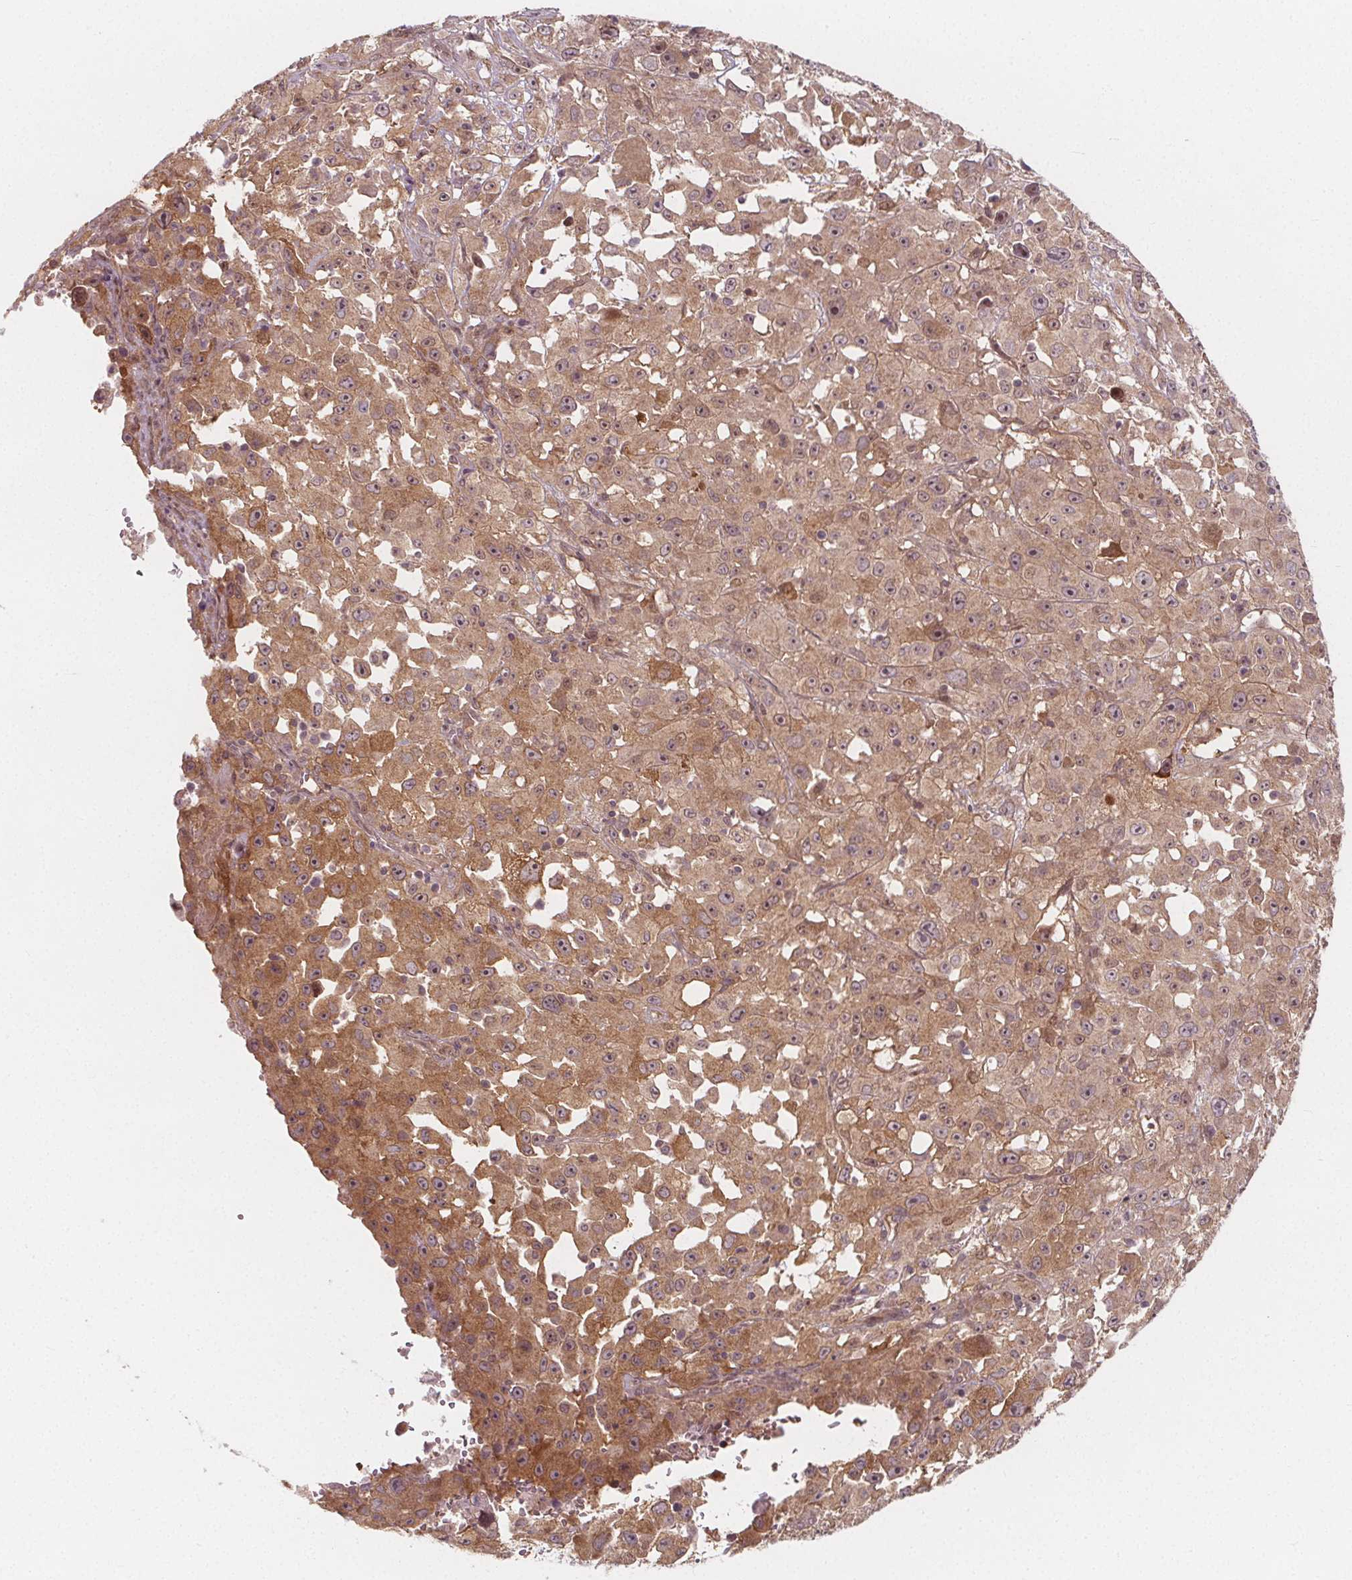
{"staining": {"intensity": "moderate", "quantity": ">75%", "location": "cytoplasmic/membranous,nuclear"}, "tissue": "melanoma", "cell_type": "Tumor cells", "image_type": "cancer", "snomed": [{"axis": "morphology", "description": "Malignant melanoma, Metastatic site"}, {"axis": "topography", "description": "Soft tissue"}], "caption": "The immunohistochemical stain labels moderate cytoplasmic/membranous and nuclear staining in tumor cells of malignant melanoma (metastatic site) tissue.", "gene": "AKT1S1", "patient": {"sex": "male", "age": 50}}